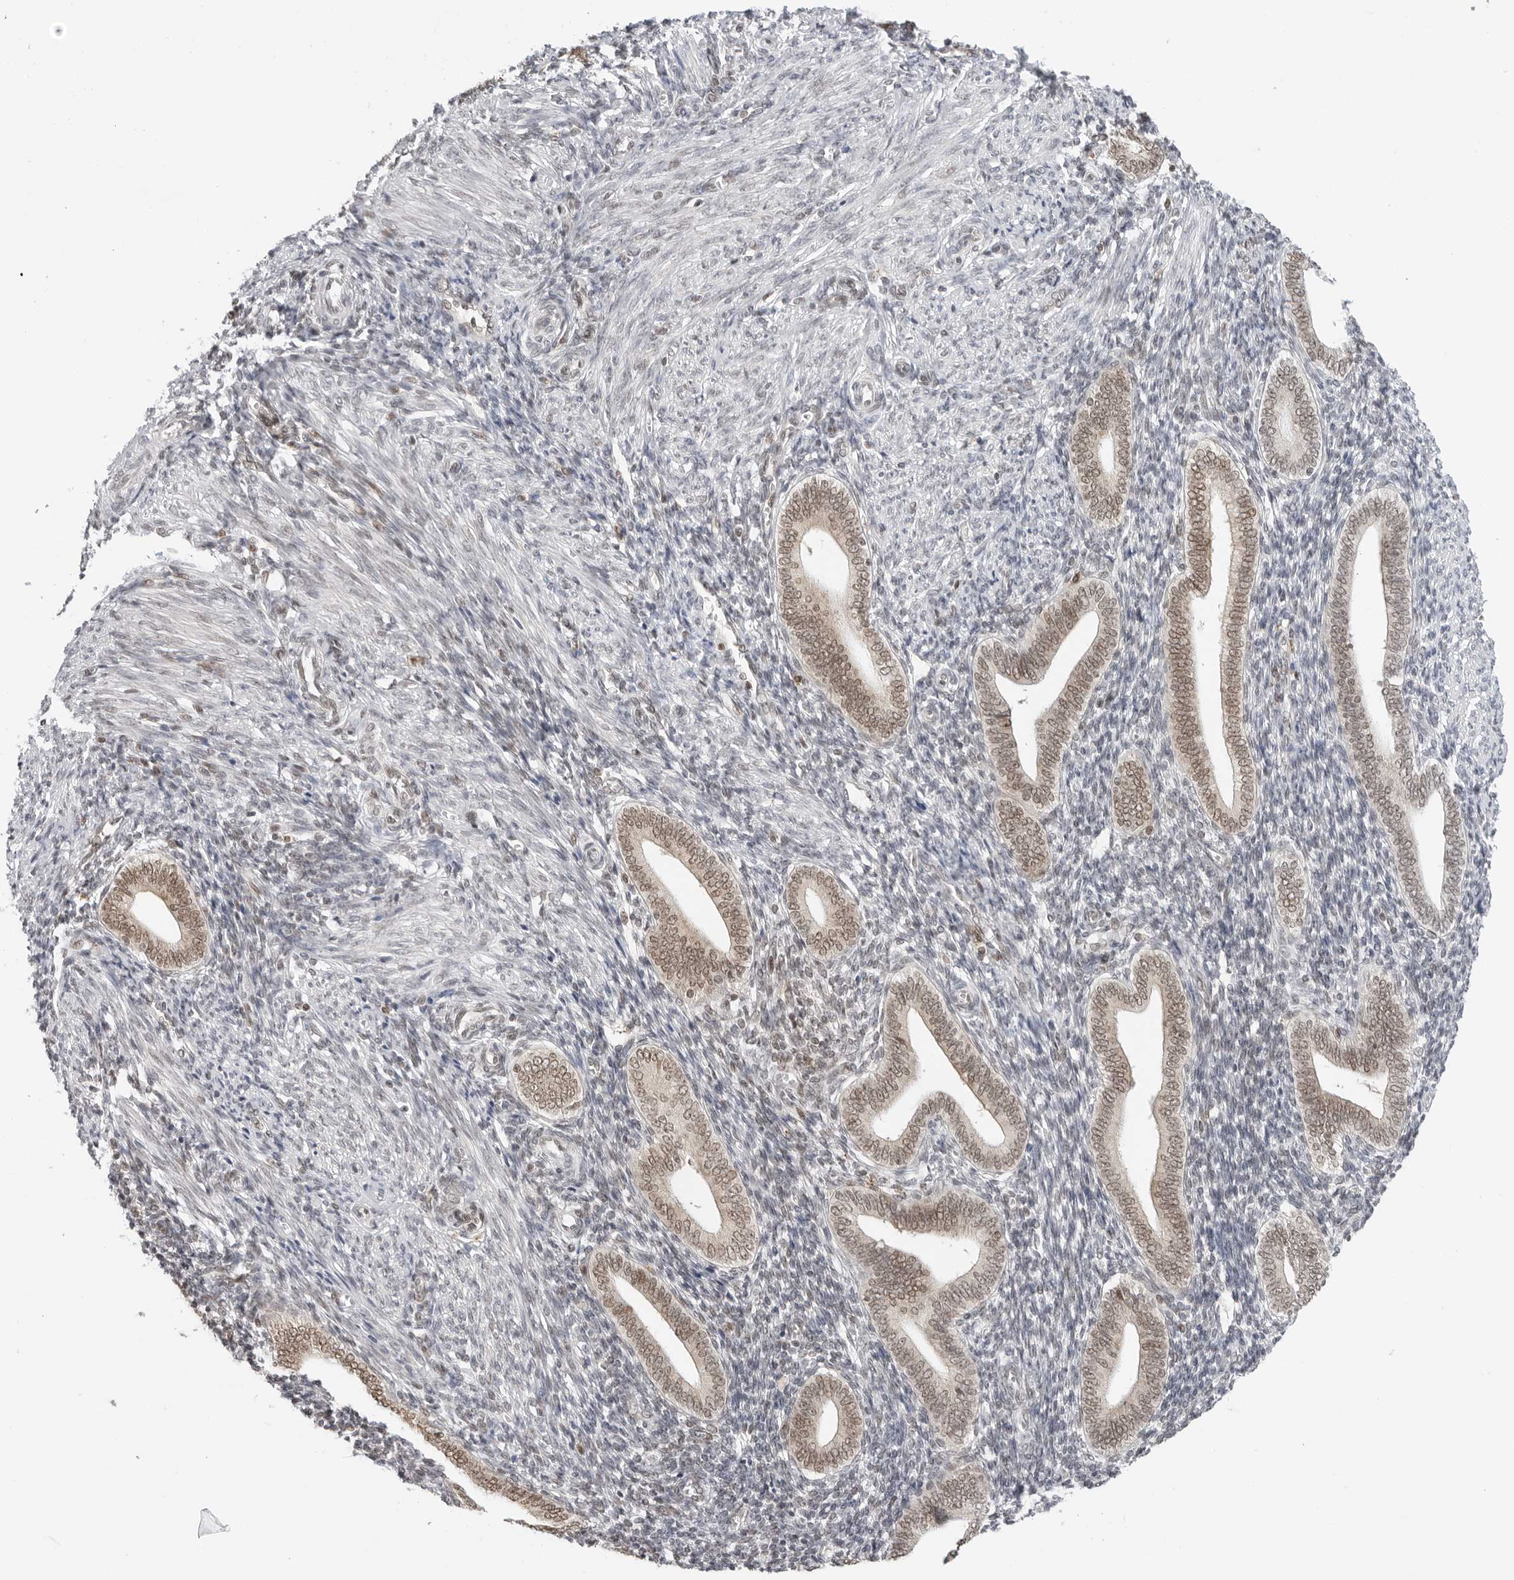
{"staining": {"intensity": "weak", "quantity": "<25%", "location": "nuclear"}, "tissue": "endometrium", "cell_type": "Cells in endometrial stroma", "image_type": "normal", "snomed": [{"axis": "morphology", "description": "Normal tissue, NOS"}, {"axis": "topography", "description": "Uterus"}, {"axis": "topography", "description": "Endometrium"}], "caption": "Immunohistochemistry (IHC) of normal human endometrium reveals no expression in cells in endometrial stroma.", "gene": "MSH6", "patient": {"sex": "female", "age": 33}}